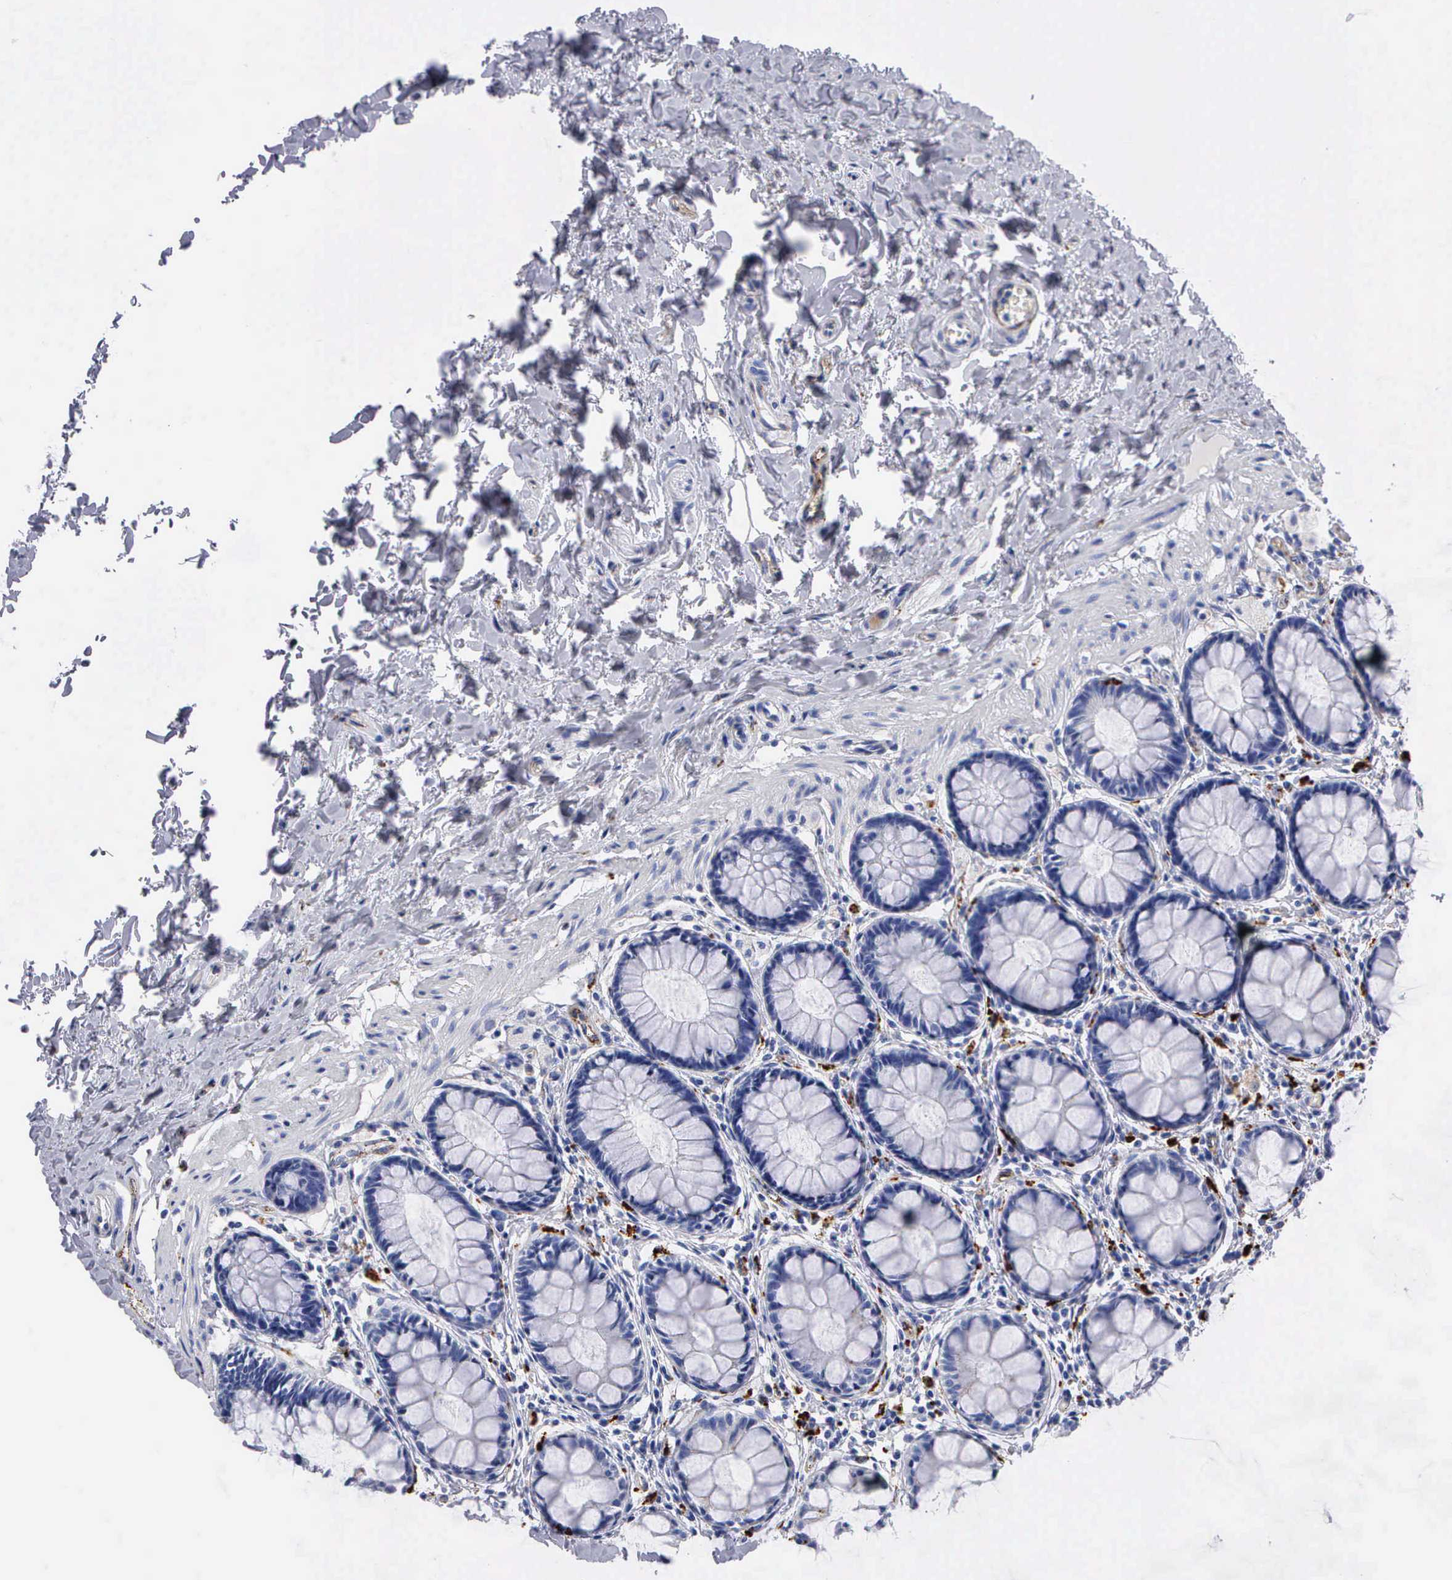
{"staining": {"intensity": "negative", "quantity": "none", "location": "none"}, "tissue": "rectum", "cell_type": "Glandular cells", "image_type": "normal", "snomed": [{"axis": "morphology", "description": "Normal tissue, NOS"}, {"axis": "topography", "description": "Rectum"}], "caption": "The image reveals no staining of glandular cells in unremarkable rectum. (DAB IHC visualized using brightfield microscopy, high magnification).", "gene": "CTSL", "patient": {"sex": "male", "age": 86}}